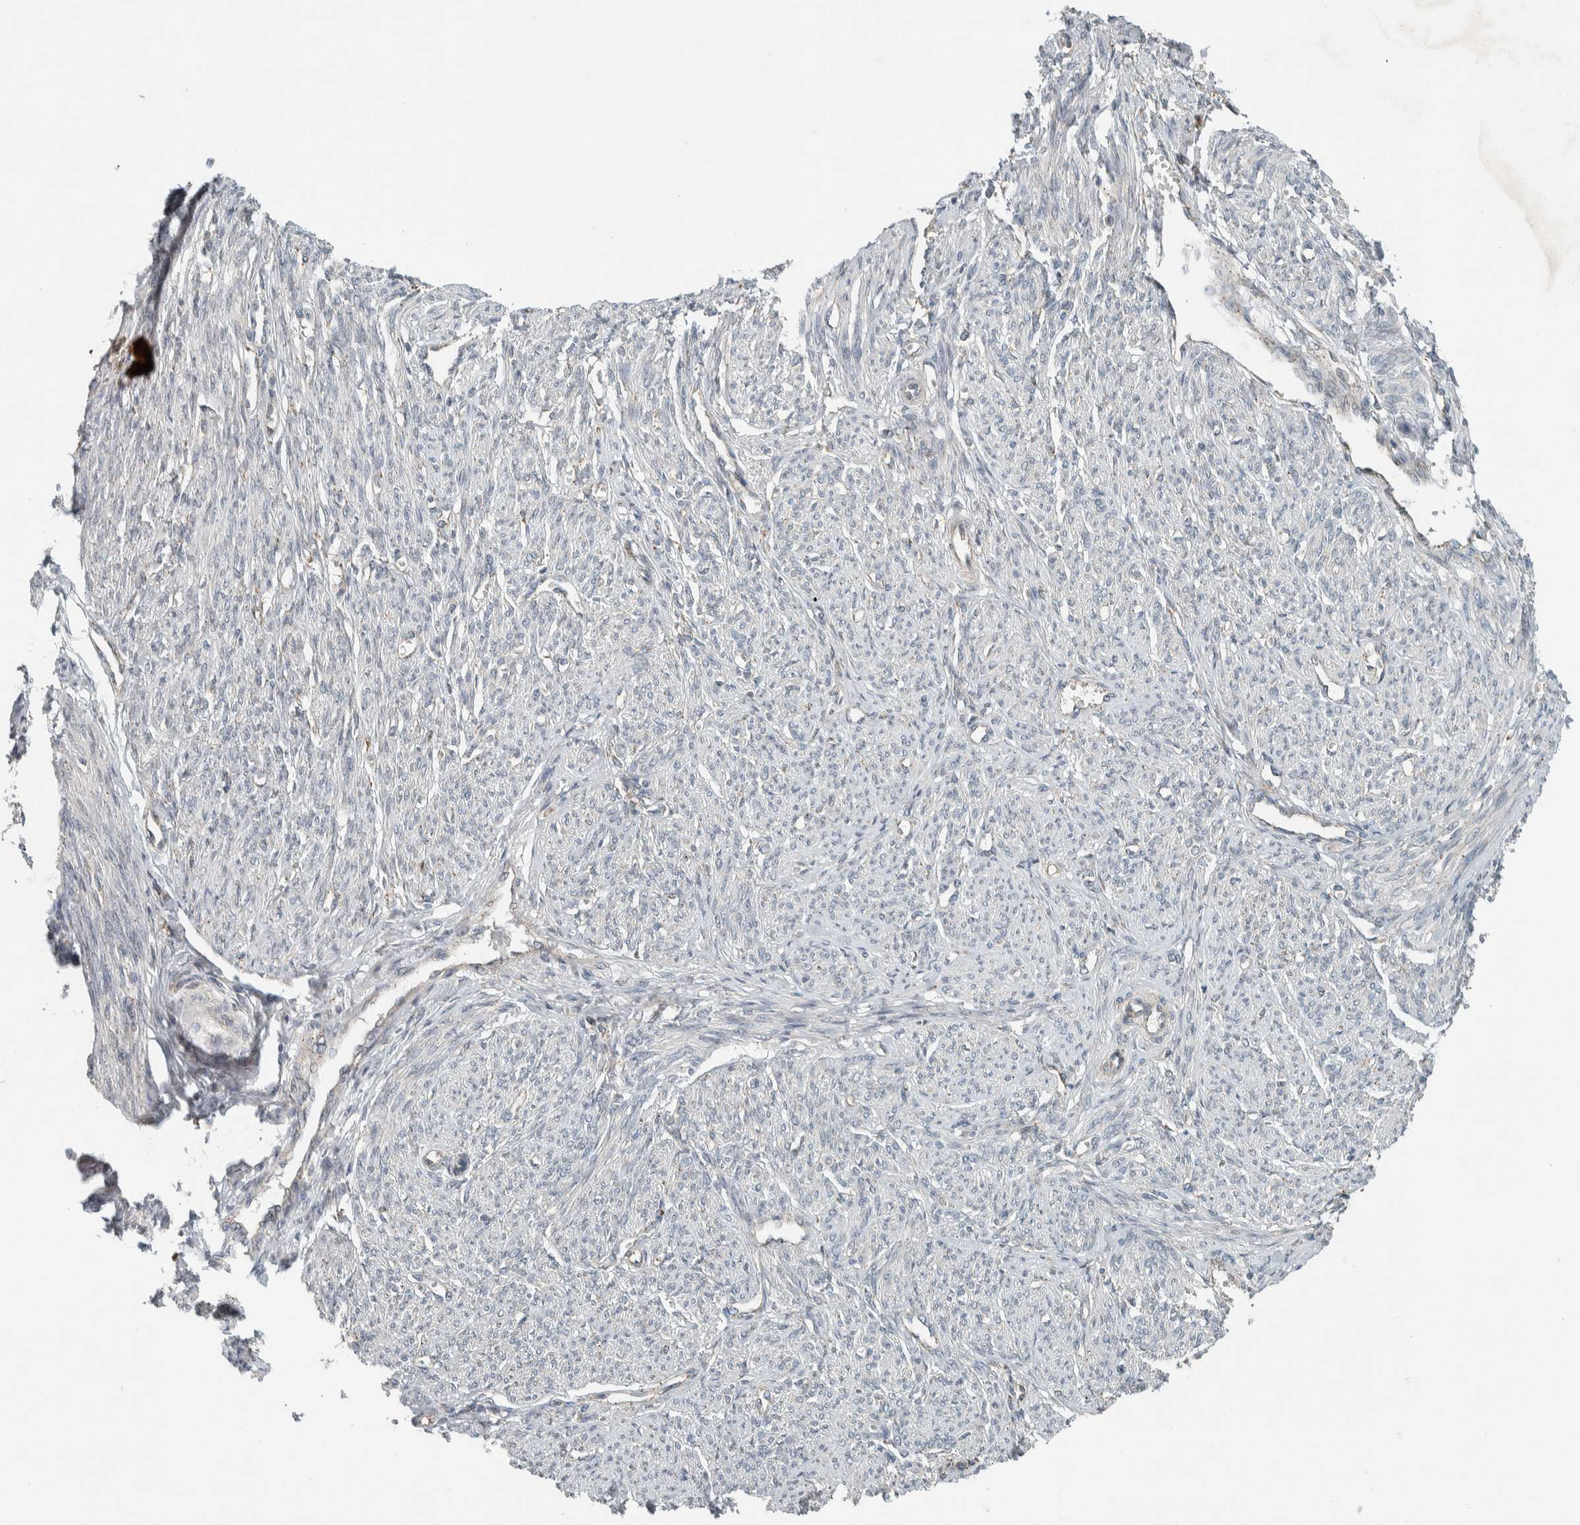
{"staining": {"intensity": "weak", "quantity": "25%-75%", "location": "cytoplasmic/membranous"}, "tissue": "smooth muscle", "cell_type": "Smooth muscle cells", "image_type": "normal", "snomed": [{"axis": "morphology", "description": "Normal tissue, NOS"}, {"axis": "topography", "description": "Smooth muscle"}], "caption": "The micrograph reveals a brown stain indicating the presence of a protein in the cytoplasmic/membranous of smooth muscle cells in smooth muscle. Nuclei are stained in blue.", "gene": "CTBP2", "patient": {"sex": "female", "age": 65}}